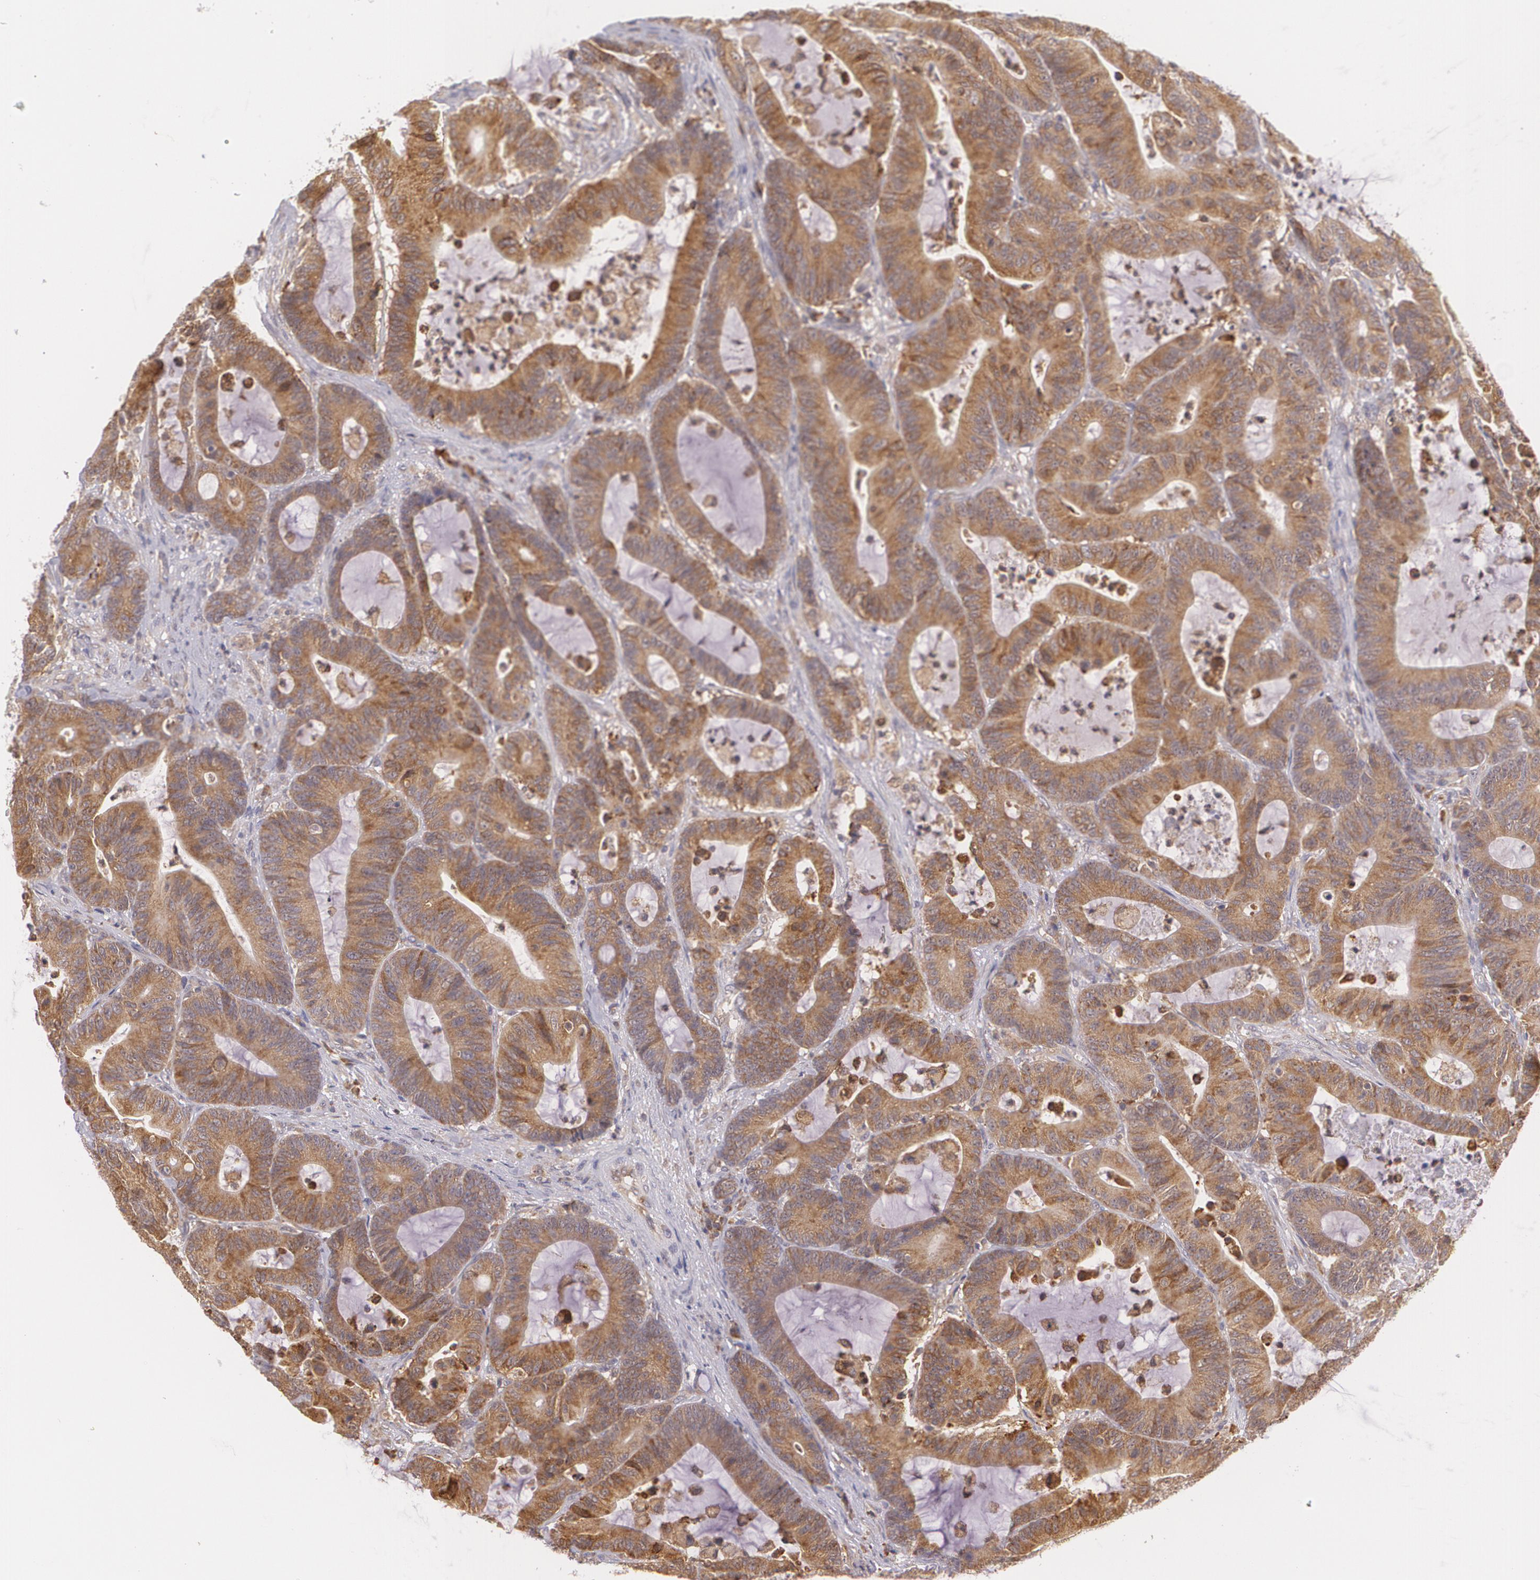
{"staining": {"intensity": "moderate", "quantity": ">75%", "location": "cytoplasmic/membranous"}, "tissue": "colorectal cancer", "cell_type": "Tumor cells", "image_type": "cancer", "snomed": [{"axis": "morphology", "description": "Adenocarcinoma, NOS"}, {"axis": "topography", "description": "Colon"}], "caption": "Tumor cells display medium levels of moderate cytoplasmic/membranous staining in about >75% of cells in human colorectal cancer.", "gene": "CCL17", "patient": {"sex": "female", "age": 84}}